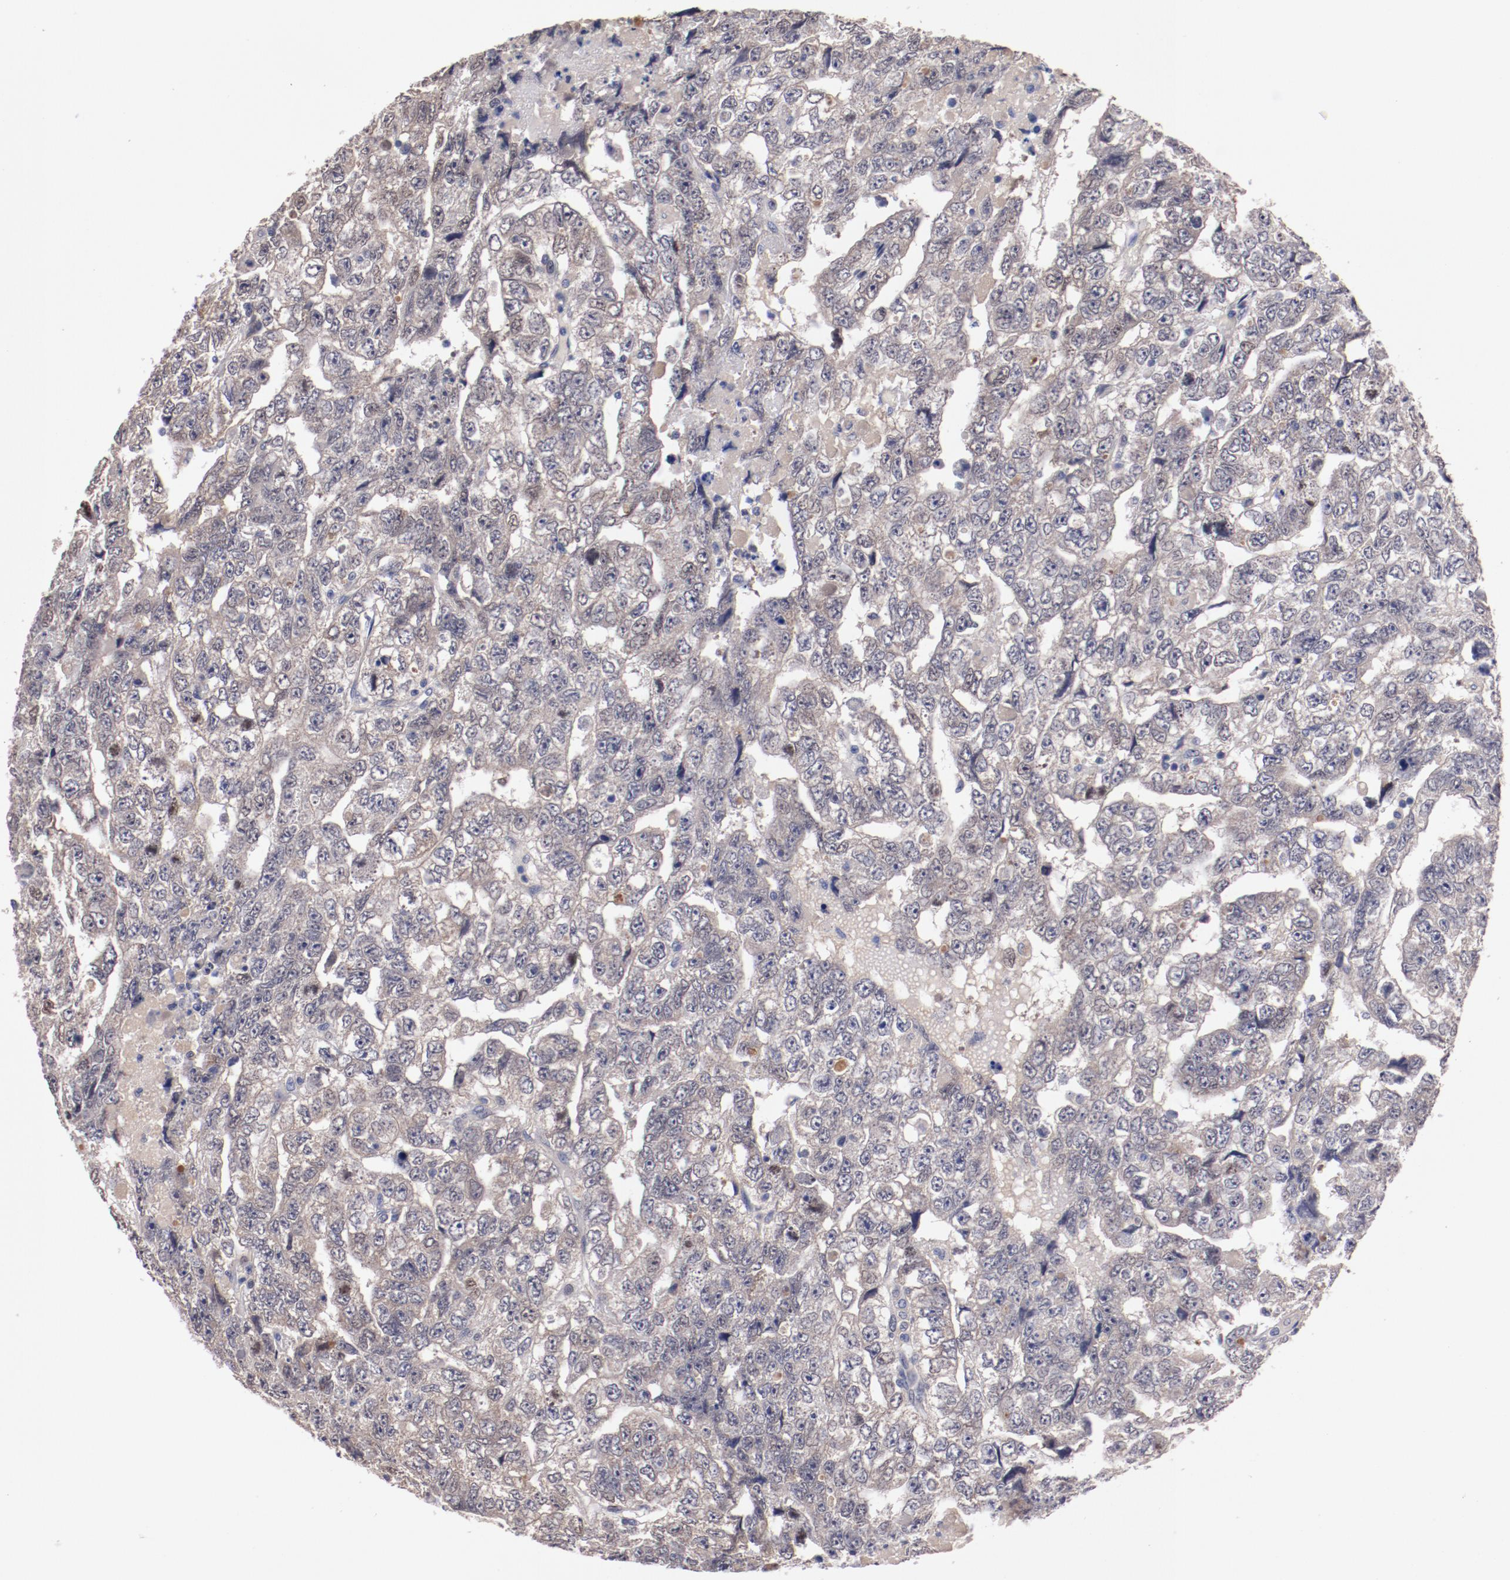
{"staining": {"intensity": "weak", "quantity": "25%-75%", "location": "cytoplasmic/membranous"}, "tissue": "testis cancer", "cell_type": "Tumor cells", "image_type": "cancer", "snomed": [{"axis": "morphology", "description": "Carcinoma, Embryonal, NOS"}, {"axis": "topography", "description": "Testis"}], "caption": "A low amount of weak cytoplasmic/membranous positivity is present in about 25%-75% of tumor cells in embryonal carcinoma (testis) tissue. (DAB IHC, brown staining for protein, blue staining for nuclei).", "gene": "FAM81A", "patient": {"sex": "male", "age": 36}}